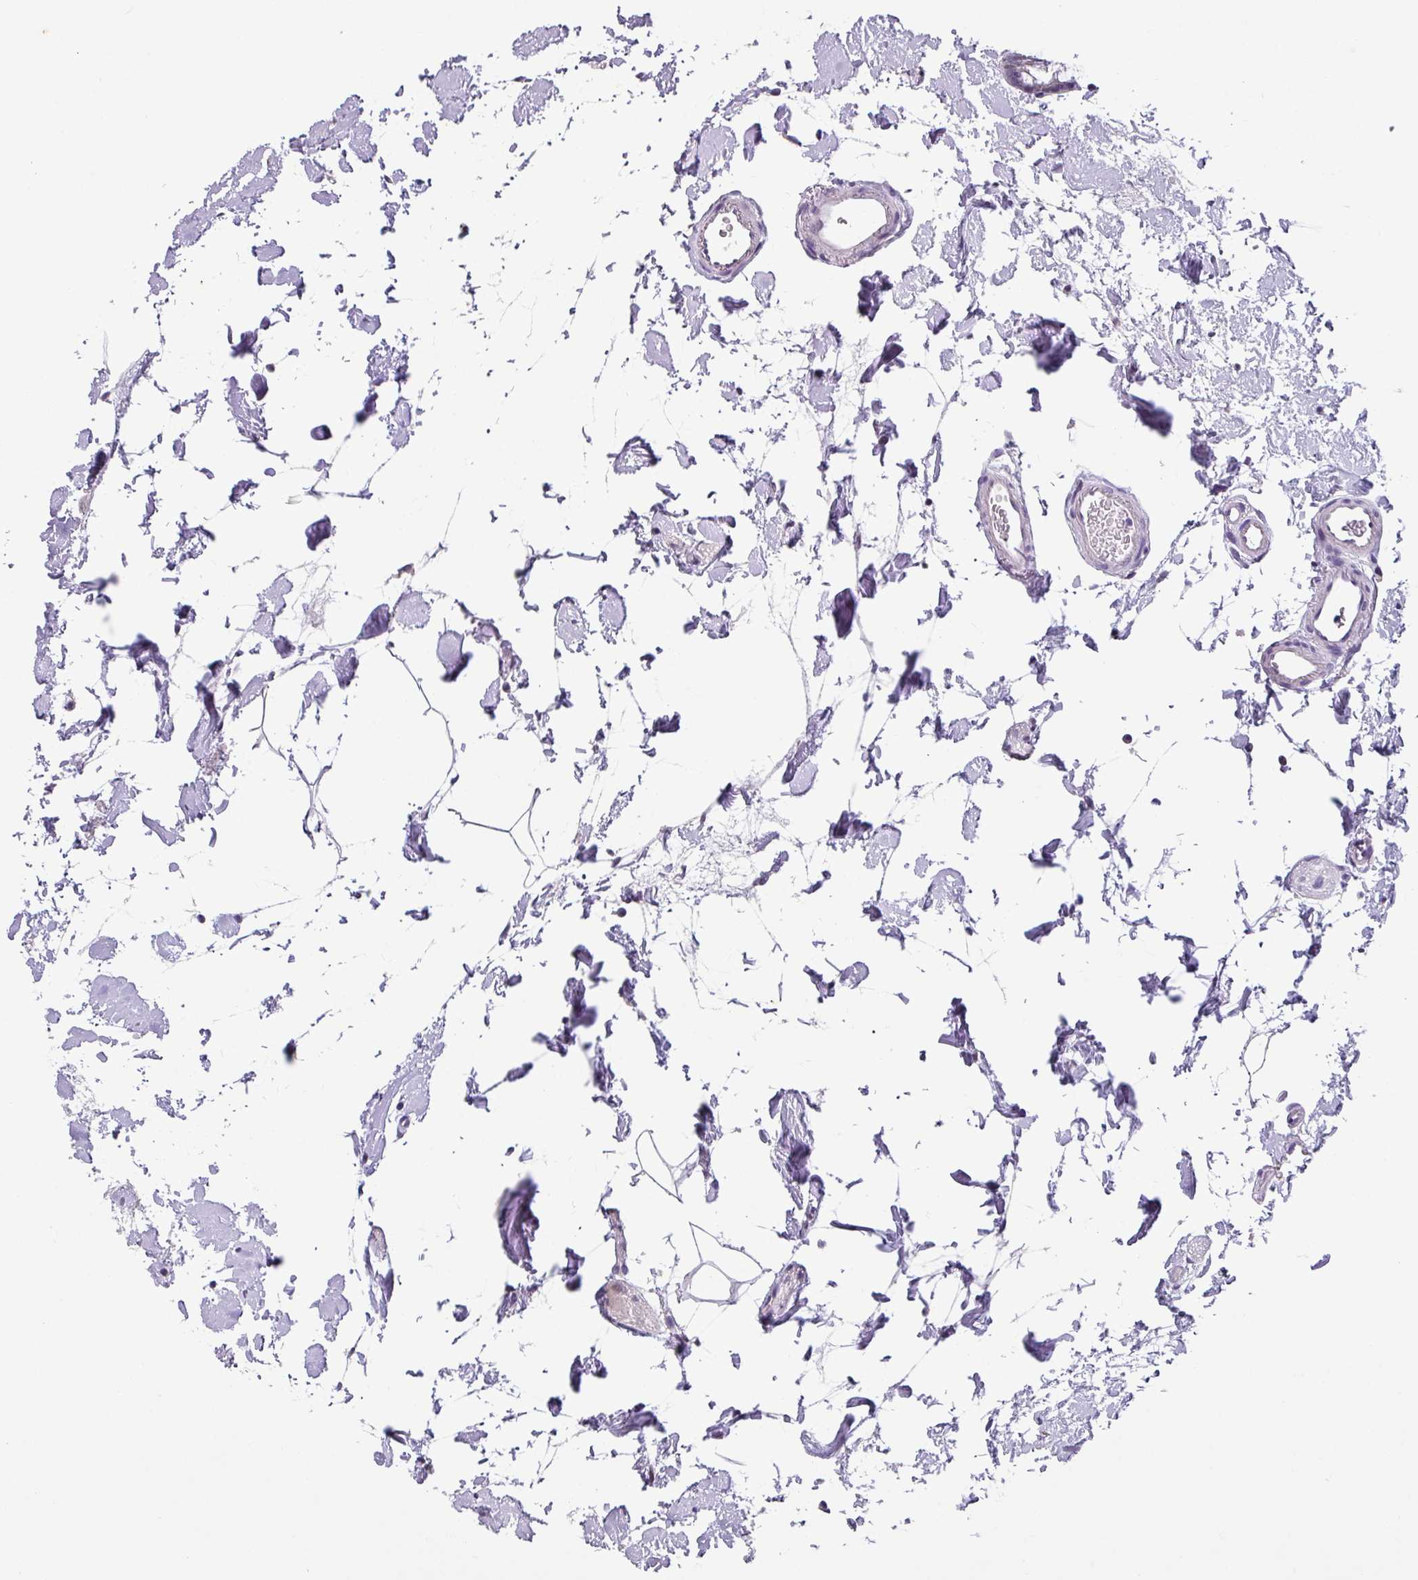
{"staining": {"intensity": "negative", "quantity": "none", "location": "none"}, "tissue": "colon", "cell_type": "Endothelial cells", "image_type": "normal", "snomed": [{"axis": "morphology", "description": "Normal tissue, NOS"}, {"axis": "topography", "description": "Colon"}], "caption": "This is a photomicrograph of immunohistochemistry staining of benign colon, which shows no staining in endothelial cells. The staining was performed using DAB (3,3'-diaminobenzidine) to visualize the protein expression in brown, while the nuclei were stained in blue with hematoxylin (Magnification: 20x).", "gene": "ZFP3", "patient": {"sex": "female", "age": 84}}